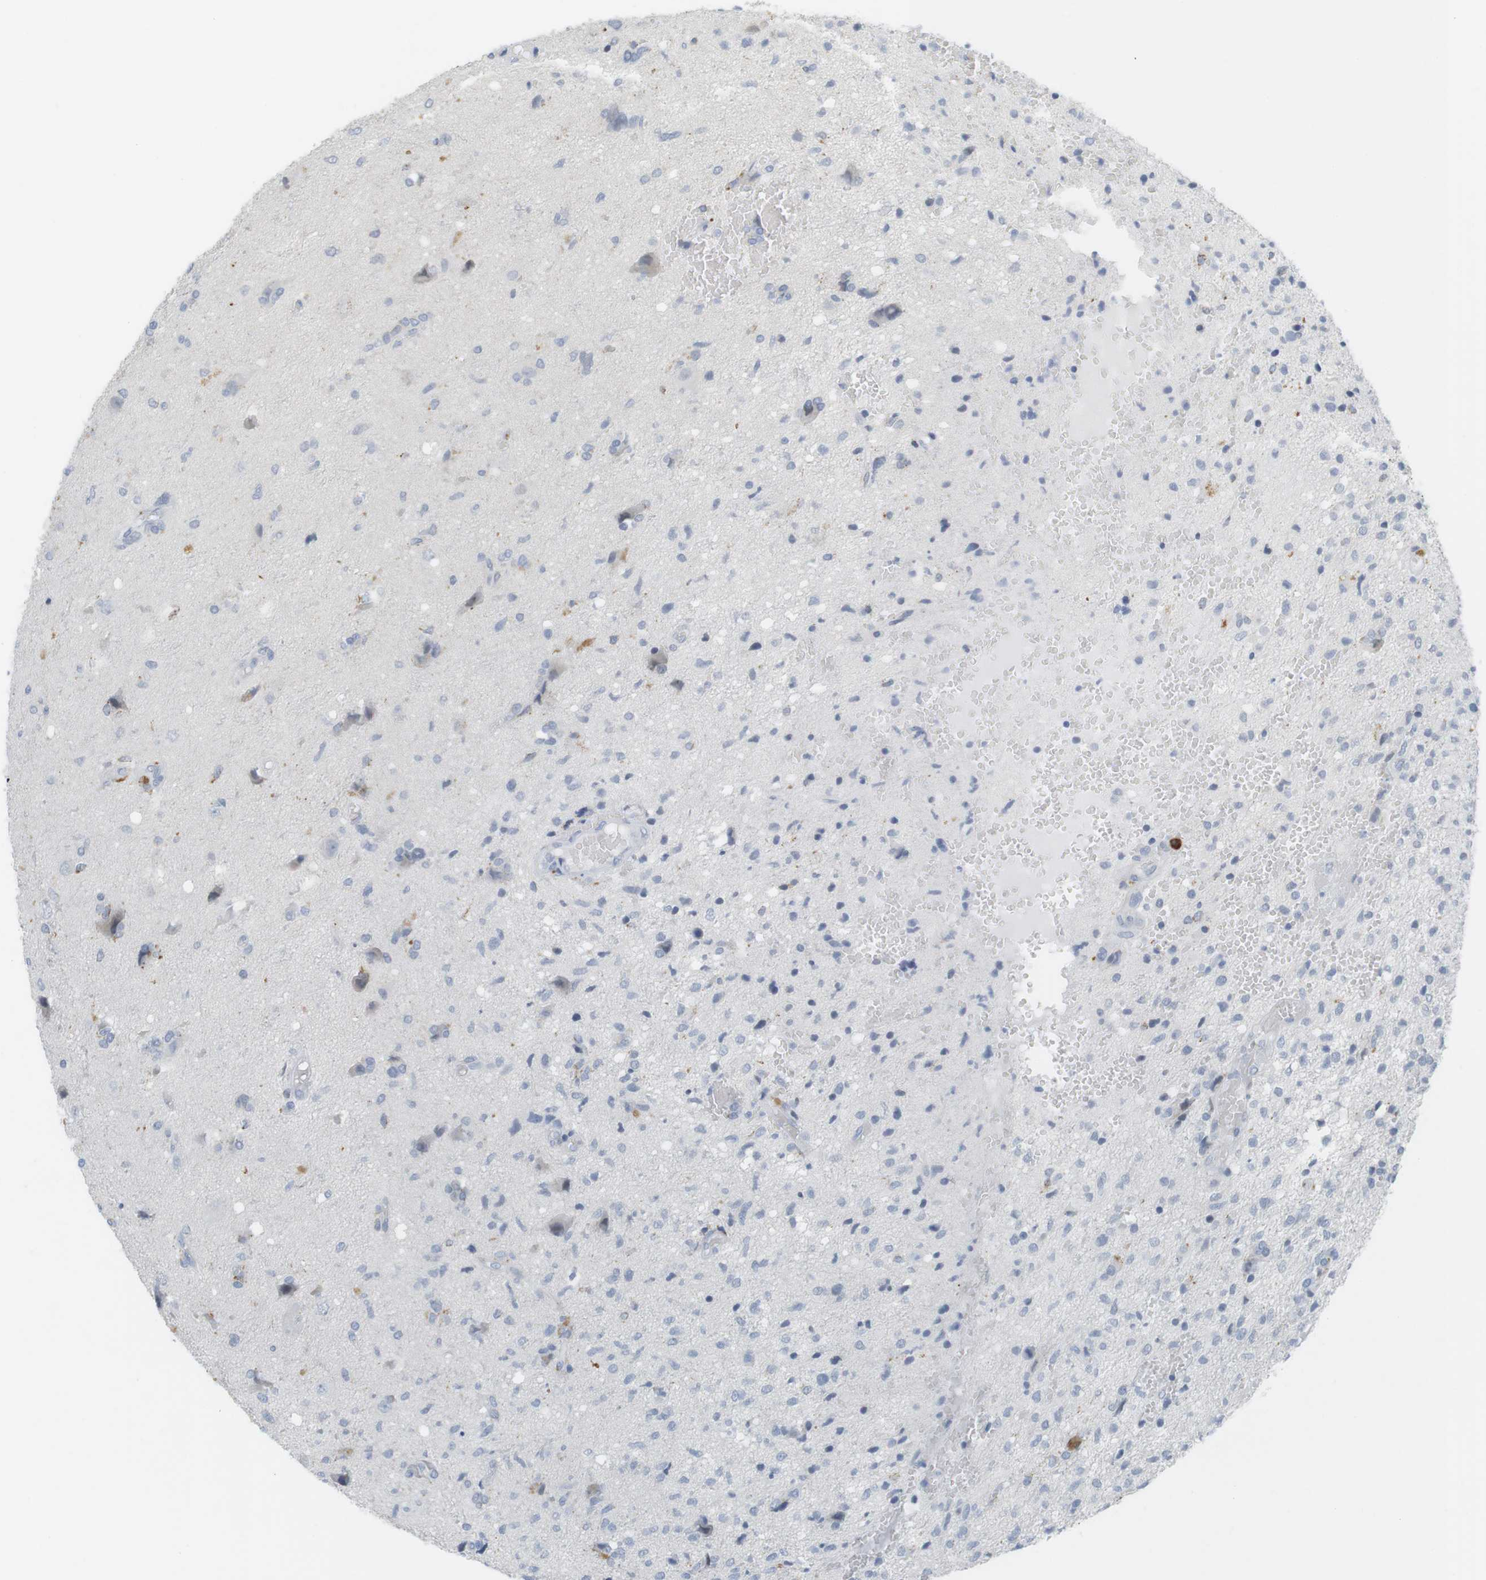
{"staining": {"intensity": "negative", "quantity": "none", "location": "none"}, "tissue": "glioma", "cell_type": "Tumor cells", "image_type": "cancer", "snomed": [{"axis": "morphology", "description": "Glioma, malignant, High grade"}, {"axis": "topography", "description": "Brain"}], "caption": "This is a photomicrograph of immunohistochemistry staining of glioma, which shows no staining in tumor cells. (Immunohistochemistry (ihc), brightfield microscopy, high magnification).", "gene": "YIPF1", "patient": {"sex": "female", "age": 59}}